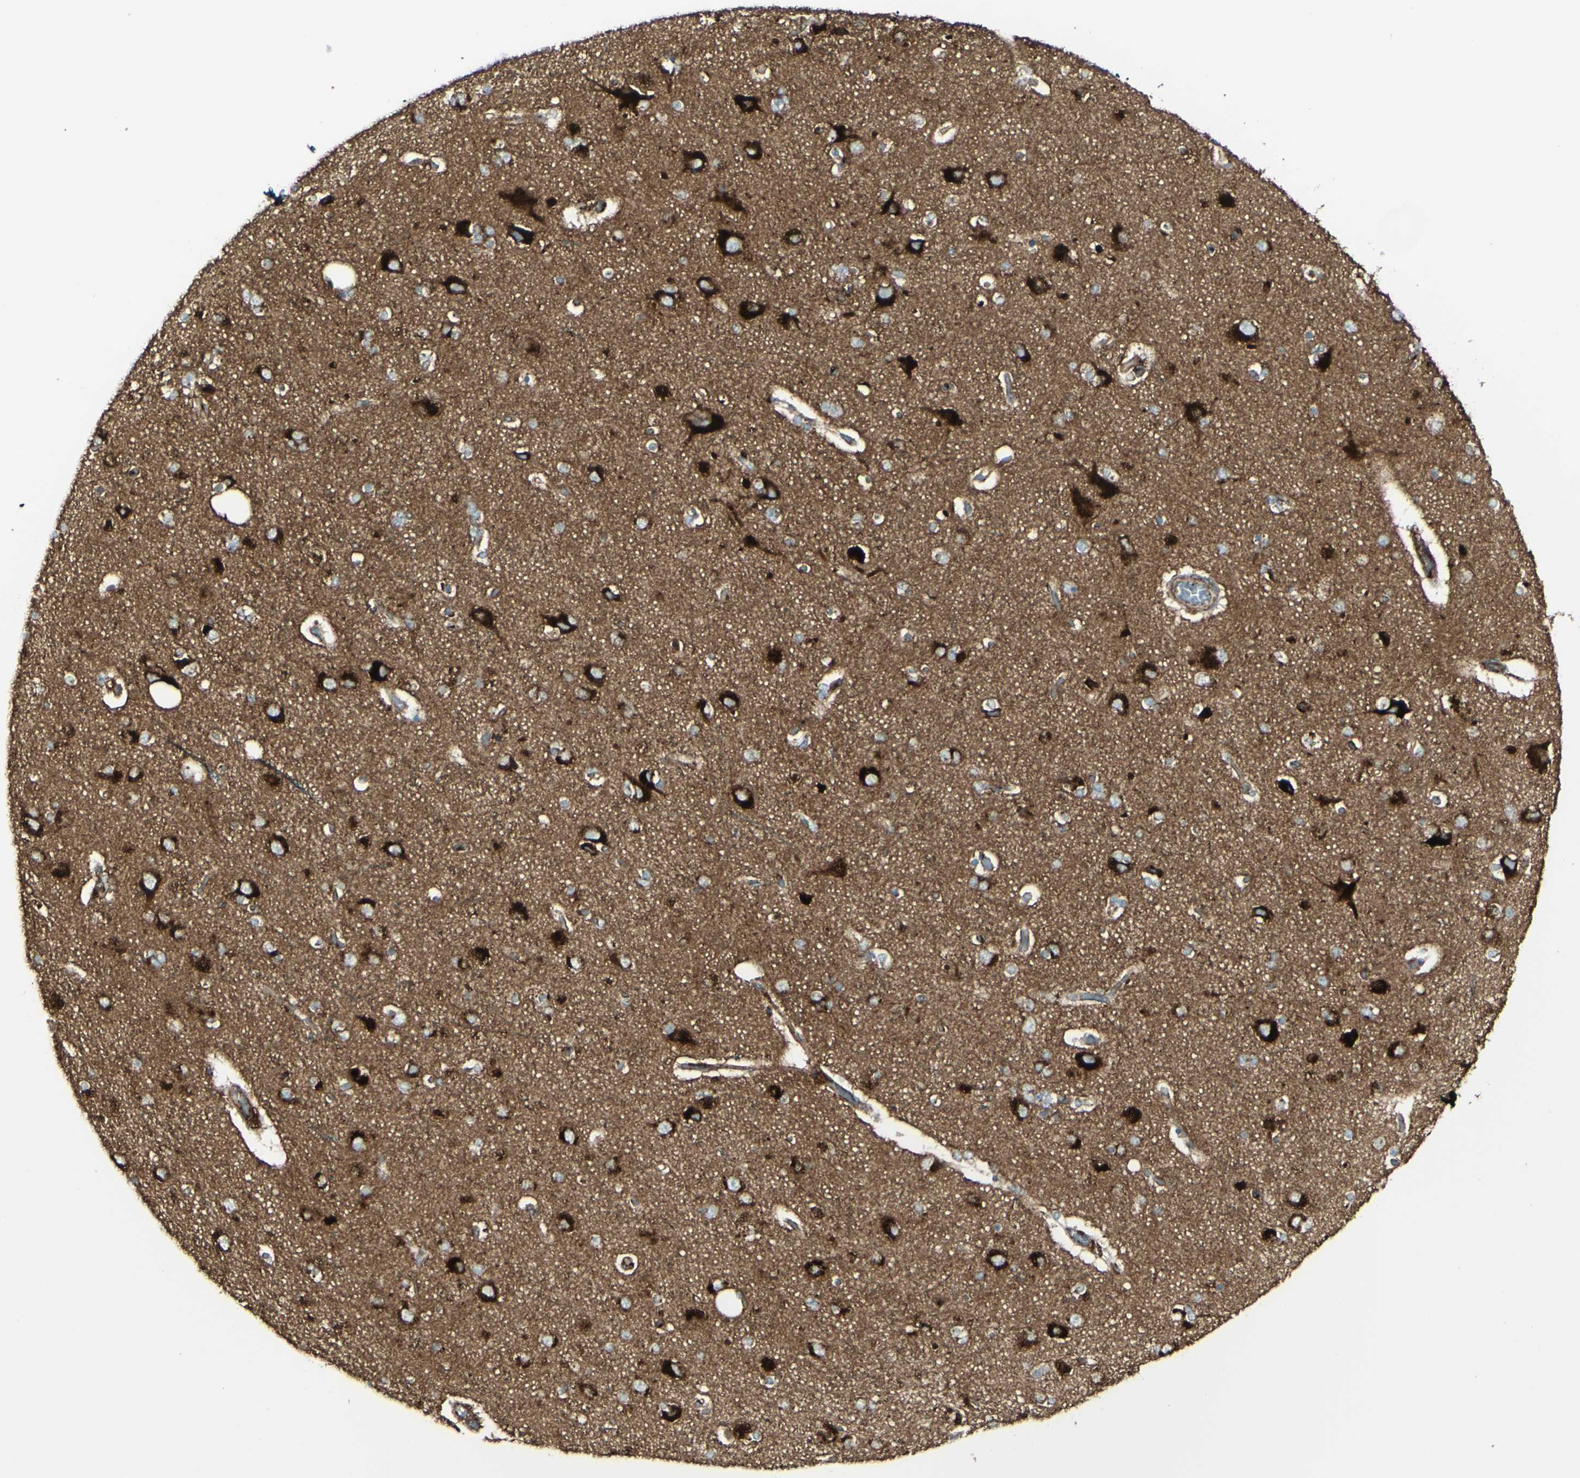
{"staining": {"intensity": "moderate", "quantity": "25%-75%", "location": "cytoplasmic/membranous"}, "tissue": "cerebral cortex", "cell_type": "Endothelial cells", "image_type": "normal", "snomed": [{"axis": "morphology", "description": "Normal tissue, NOS"}, {"axis": "topography", "description": "Cerebral cortex"}], "caption": "This photomicrograph reveals immunohistochemistry (IHC) staining of normal human cerebral cortex, with medium moderate cytoplasmic/membranous staining in about 25%-75% of endothelial cells.", "gene": "NAPA", "patient": {"sex": "female", "age": 54}}